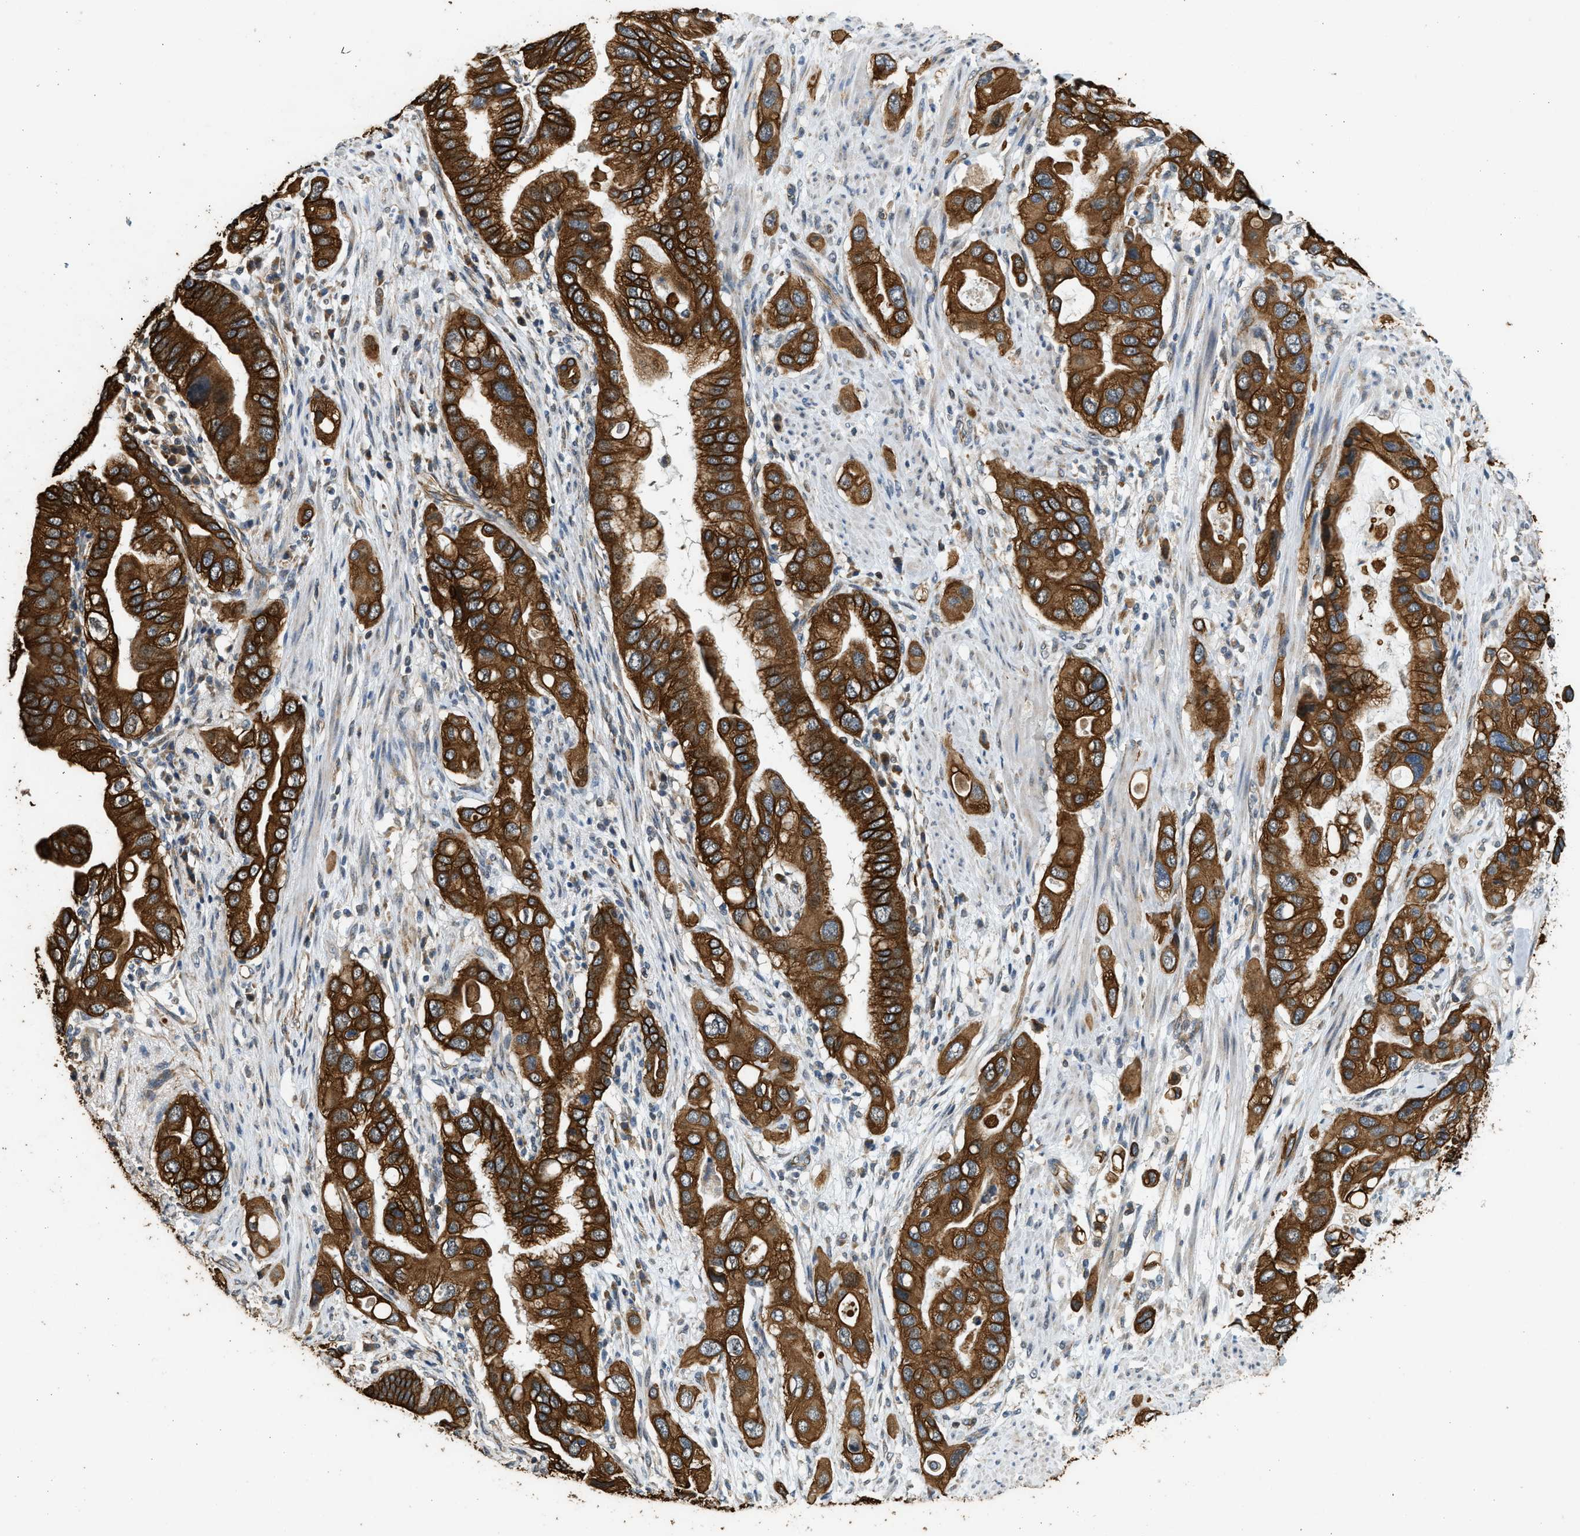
{"staining": {"intensity": "strong", "quantity": ">75%", "location": "cytoplasmic/membranous"}, "tissue": "pancreatic cancer", "cell_type": "Tumor cells", "image_type": "cancer", "snomed": [{"axis": "morphology", "description": "Adenocarcinoma, NOS"}, {"axis": "topography", "description": "Pancreas"}], "caption": "DAB (3,3'-diaminobenzidine) immunohistochemical staining of human pancreatic cancer shows strong cytoplasmic/membranous protein staining in approximately >75% of tumor cells.", "gene": "PCLO", "patient": {"sex": "female", "age": 56}}